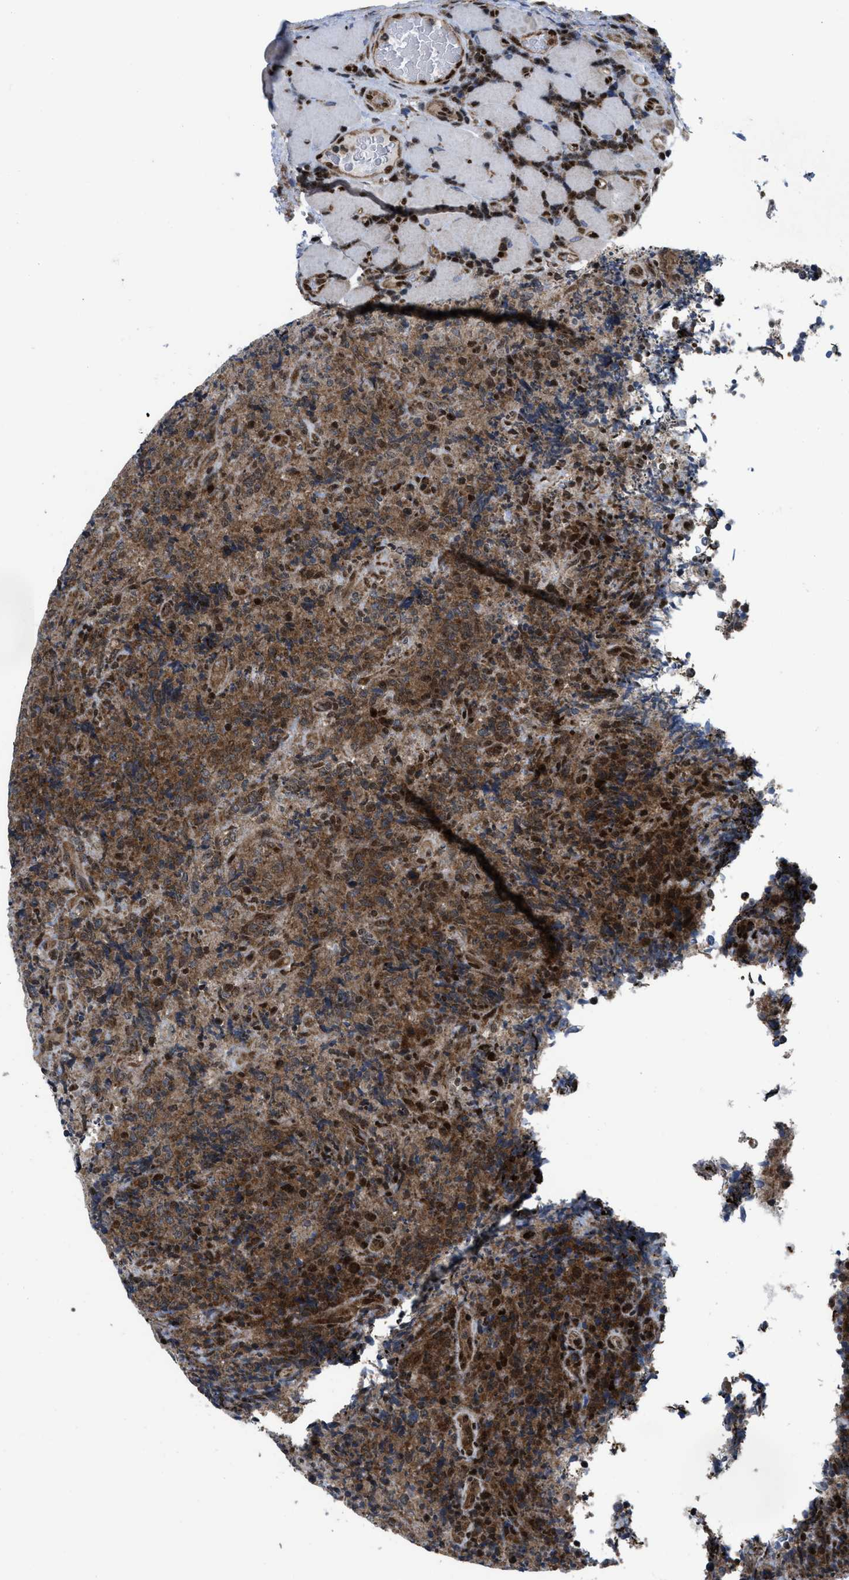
{"staining": {"intensity": "strong", "quantity": ">75%", "location": "cytoplasmic/membranous,nuclear"}, "tissue": "lymphoma", "cell_type": "Tumor cells", "image_type": "cancer", "snomed": [{"axis": "morphology", "description": "Malignant lymphoma, non-Hodgkin's type, High grade"}, {"axis": "topography", "description": "Tonsil"}], "caption": "An immunohistochemistry image of neoplastic tissue is shown. Protein staining in brown labels strong cytoplasmic/membranous and nuclear positivity in lymphoma within tumor cells.", "gene": "PPP2CB", "patient": {"sex": "female", "age": 36}}